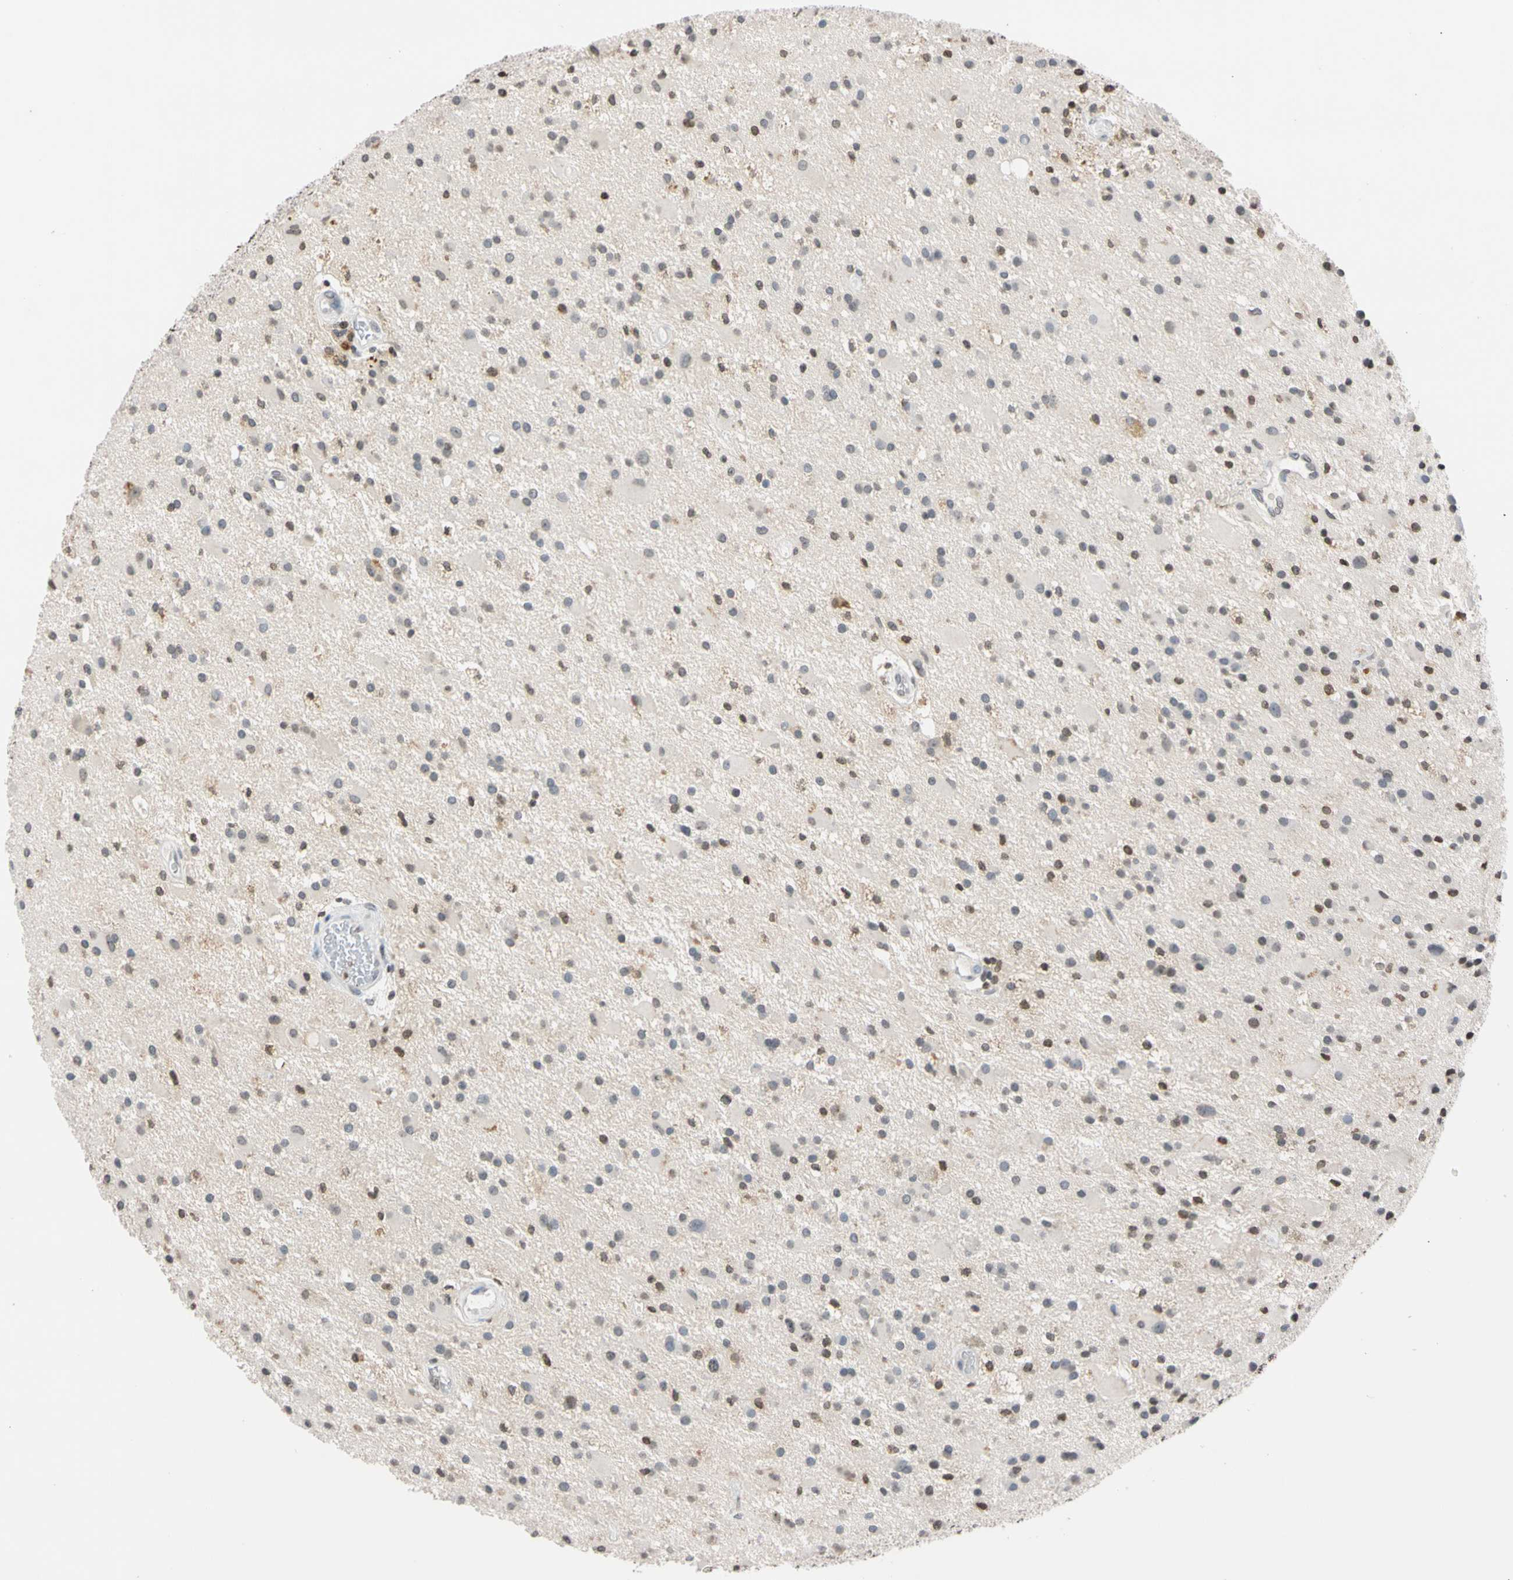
{"staining": {"intensity": "negative", "quantity": "none", "location": "none"}, "tissue": "glioma", "cell_type": "Tumor cells", "image_type": "cancer", "snomed": [{"axis": "morphology", "description": "Glioma, malignant, Low grade"}, {"axis": "topography", "description": "Brain"}], "caption": "An image of malignant low-grade glioma stained for a protein reveals no brown staining in tumor cells. Nuclei are stained in blue.", "gene": "GPX4", "patient": {"sex": "male", "age": 58}}